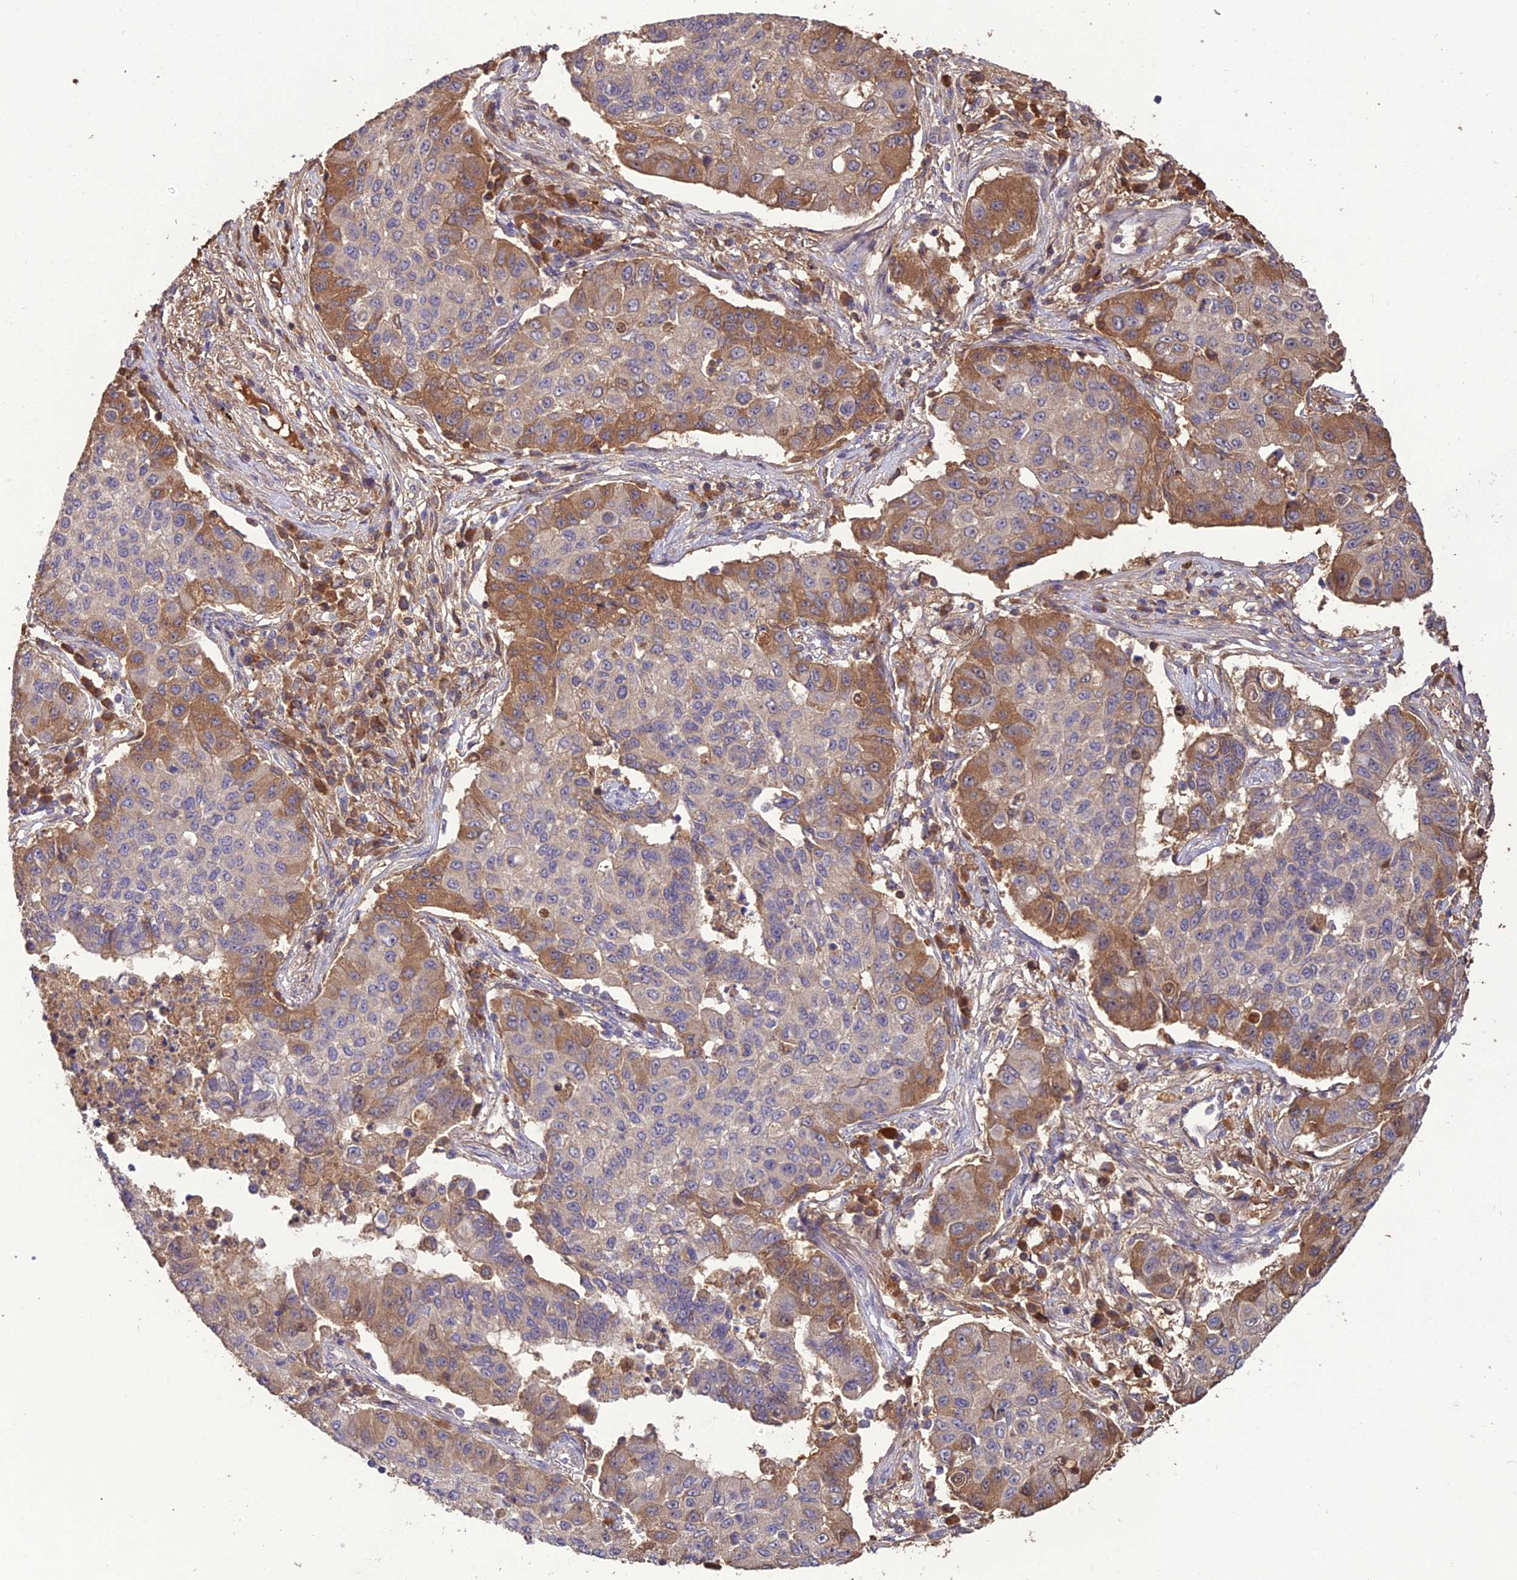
{"staining": {"intensity": "moderate", "quantity": "<25%", "location": "cytoplasmic/membranous"}, "tissue": "lung cancer", "cell_type": "Tumor cells", "image_type": "cancer", "snomed": [{"axis": "morphology", "description": "Squamous cell carcinoma, NOS"}, {"axis": "topography", "description": "Lung"}], "caption": "Lung squamous cell carcinoma stained with a protein marker exhibits moderate staining in tumor cells.", "gene": "KCTD16", "patient": {"sex": "male", "age": 74}}